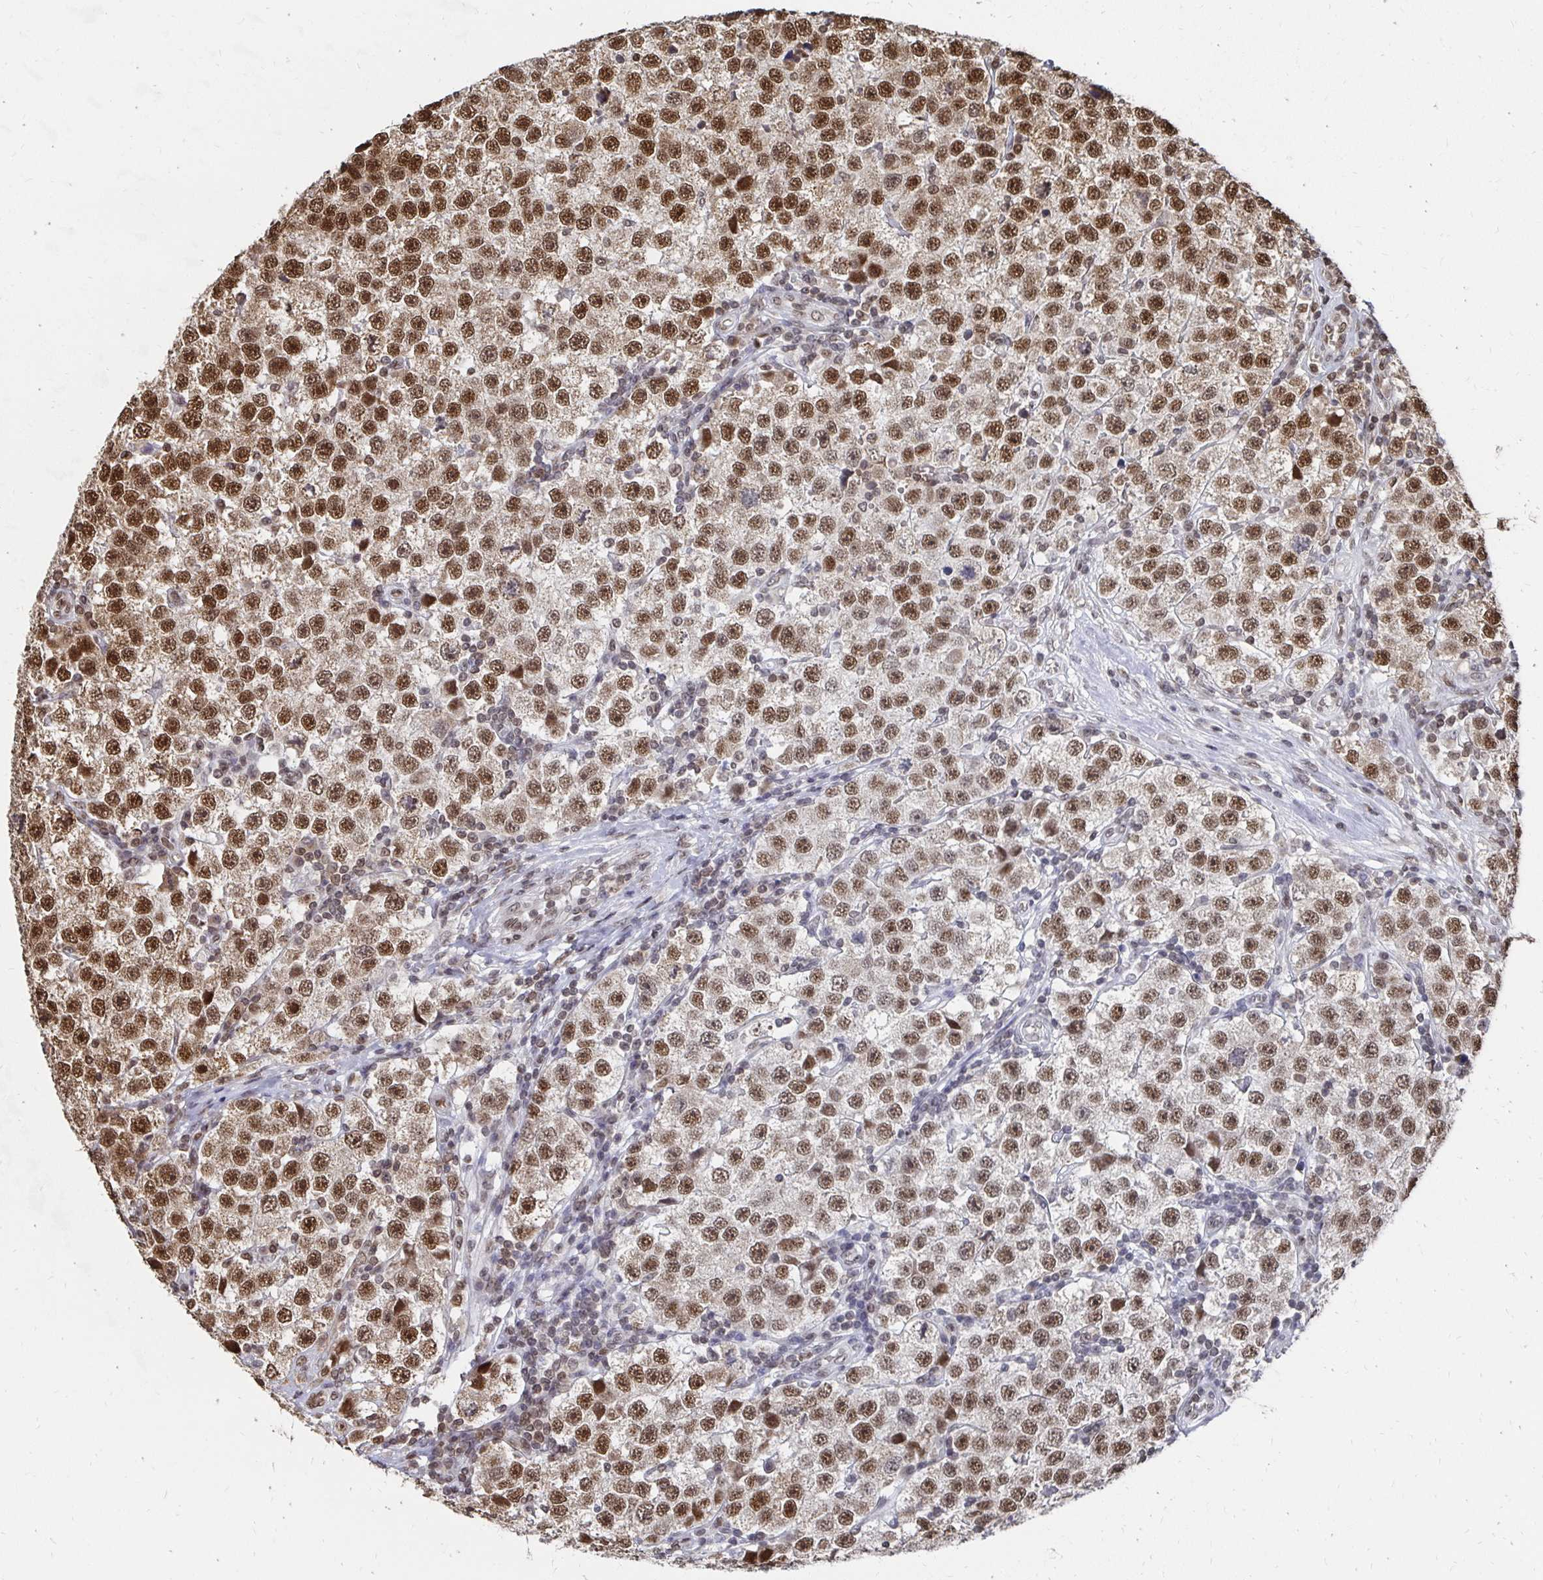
{"staining": {"intensity": "moderate", "quantity": ">75%", "location": "nuclear"}, "tissue": "testis cancer", "cell_type": "Tumor cells", "image_type": "cancer", "snomed": [{"axis": "morphology", "description": "Seminoma, NOS"}, {"axis": "topography", "description": "Testis"}], "caption": "Immunohistochemistry (DAB) staining of seminoma (testis) displays moderate nuclear protein staining in approximately >75% of tumor cells.", "gene": "GTF3C6", "patient": {"sex": "male", "age": 34}}